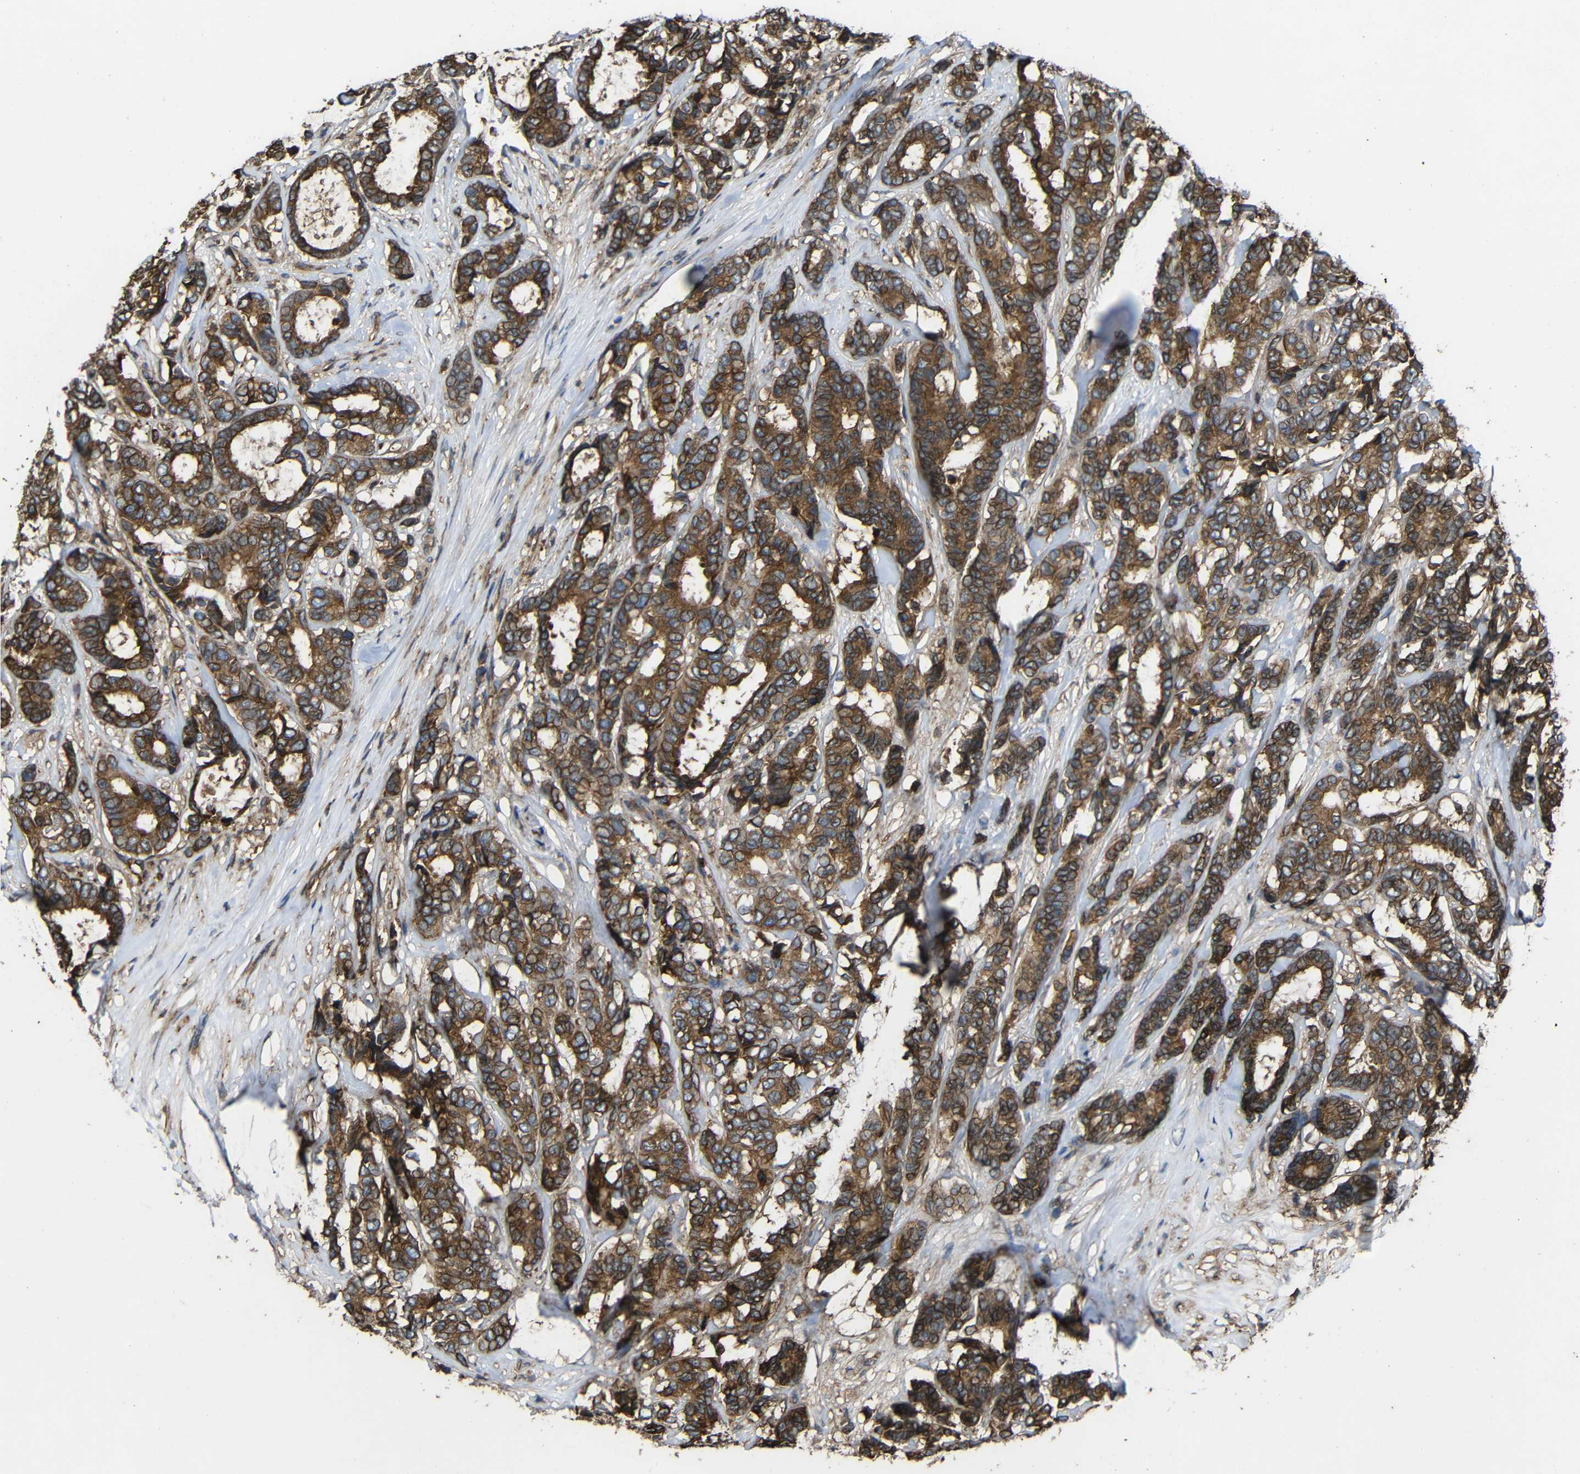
{"staining": {"intensity": "strong", "quantity": ">75%", "location": "cytoplasmic/membranous"}, "tissue": "breast cancer", "cell_type": "Tumor cells", "image_type": "cancer", "snomed": [{"axis": "morphology", "description": "Duct carcinoma"}, {"axis": "topography", "description": "Breast"}], "caption": "Human breast cancer stained with a protein marker displays strong staining in tumor cells.", "gene": "TREM2", "patient": {"sex": "female", "age": 87}}